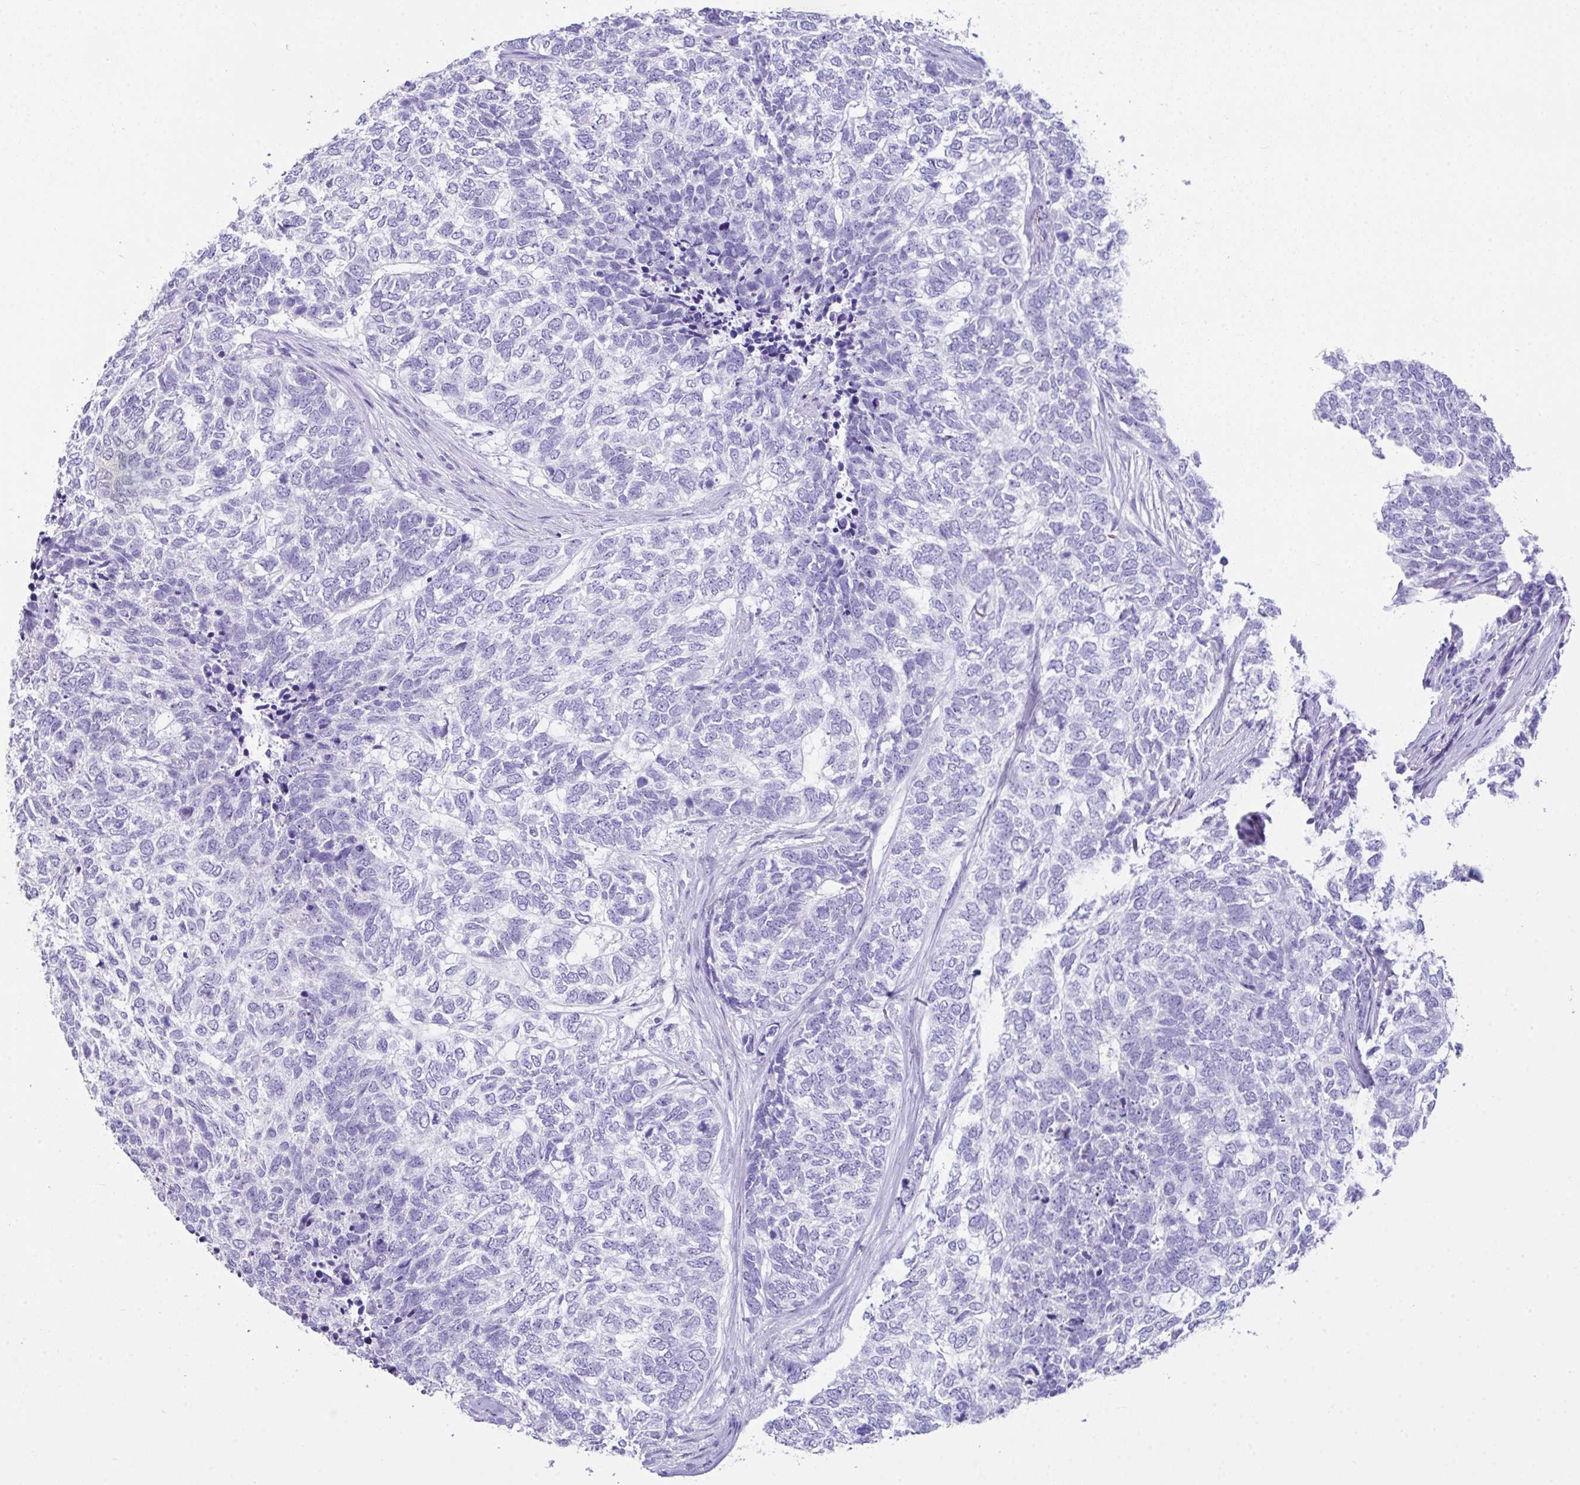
{"staining": {"intensity": "negative", "quantity": "none", "location": "none"}, "tissue": "skin cancer", "cell_type": "Tumor cells", "image_type": "cancer", "snomed": [{"axis": "morphology", "description": "Basal cell carcinoma"}, {"axis": "topography", "description": "Skin"}], "caption": "Skin cancer (basal cell carcinoma) was stained to show a protein in brown. There is no significant staining in tumor cells.", "gene": "LGALS4", "patient": {"sex": "female", "age": 65}}